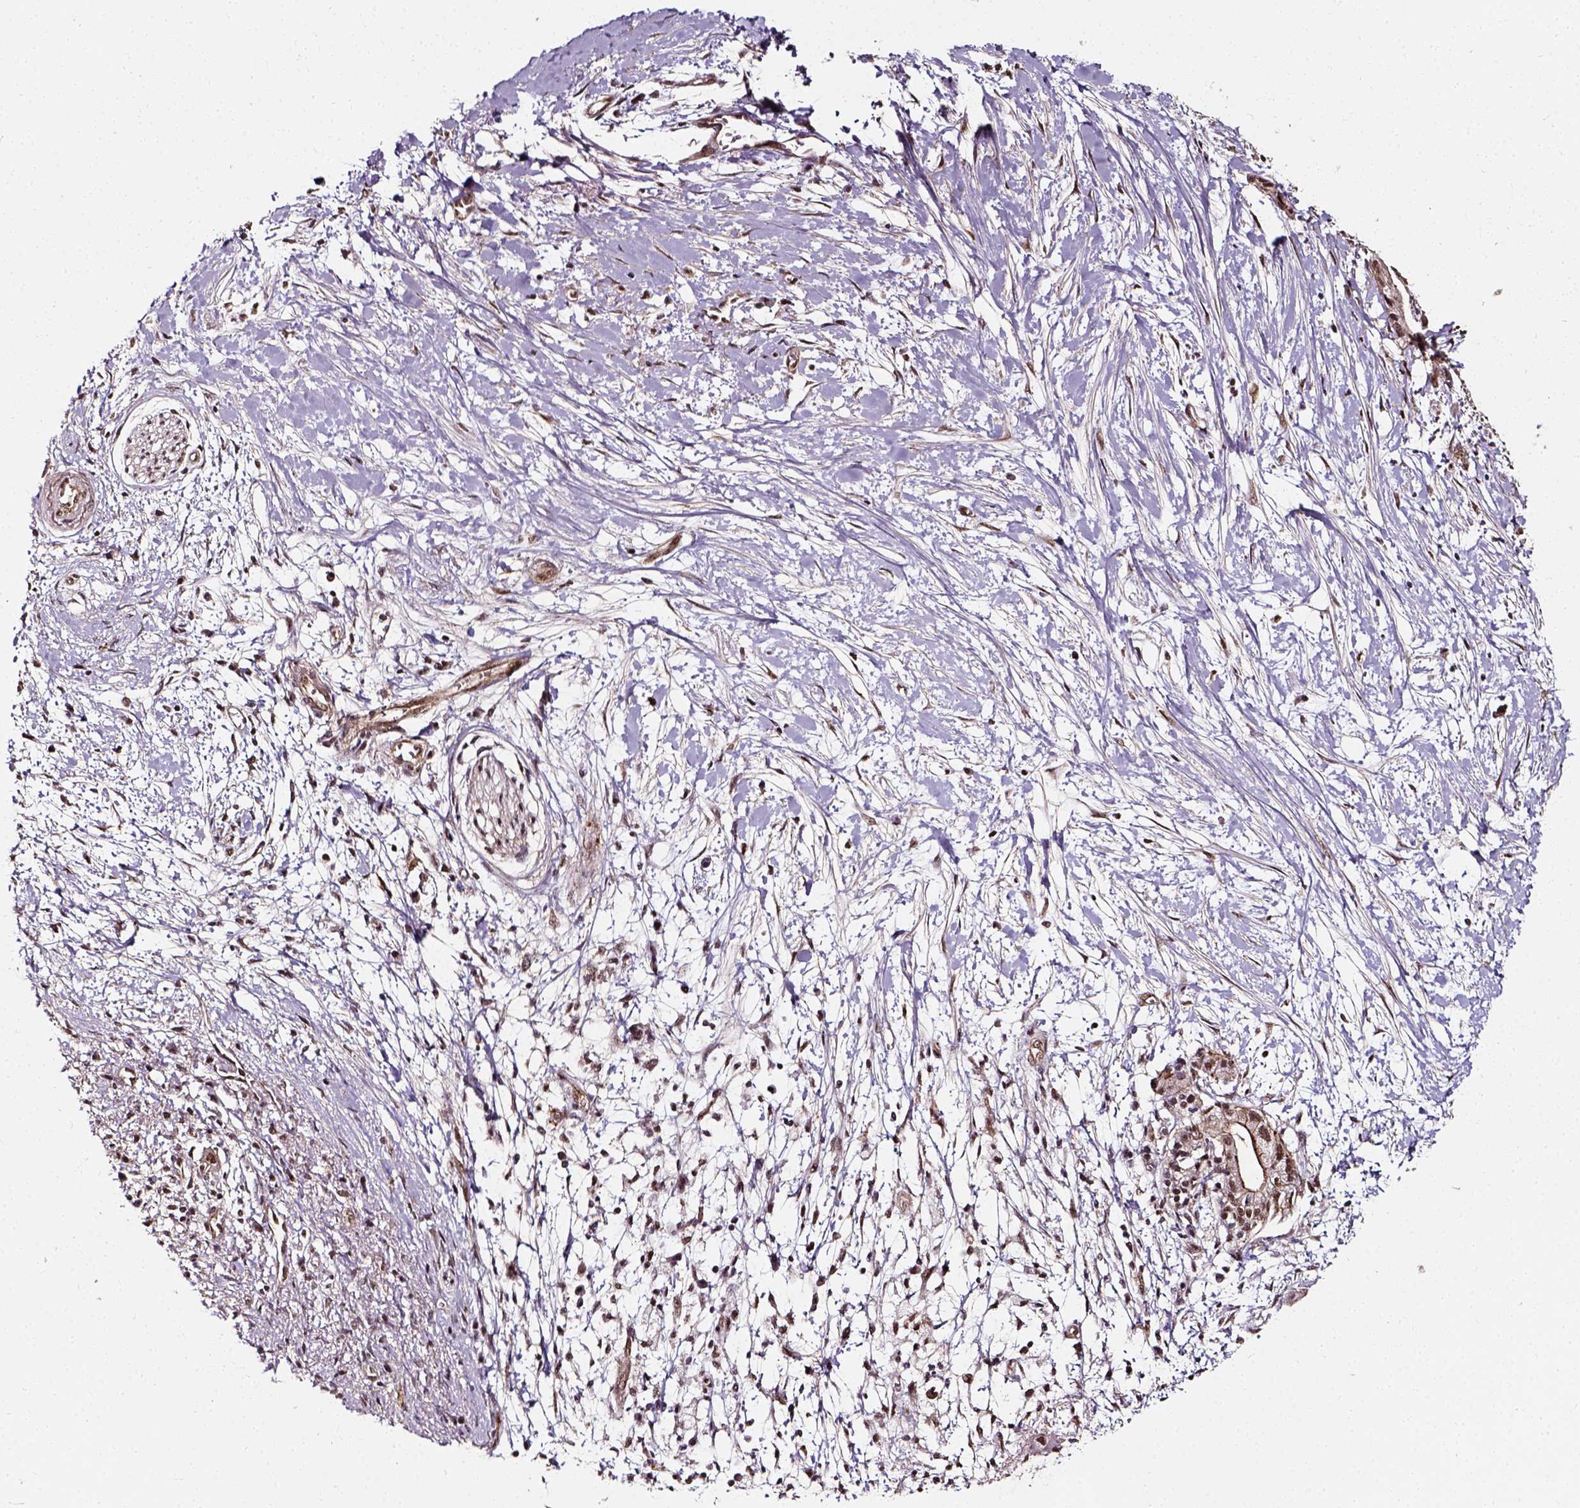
{"staining": {"intensity": "moderate", "quantity": ">75%", "location": "nuclear"}, "tissue": "pancreatic cancer", "cell_type": "Tumor cells", "image_type": "cancer", "snomed": [{"axis": "morphology", "description": "Normal tissue, NOS"}, {"axis": "morphology", "description": "Adenocarcinoma, NOS"}, {"axis": "topography", "description": "Lymph node"}, {"axis": "topography", "description": "Pancreas"}], "caption": "Immunohistochemical staining of human adenocarcinoma (pancreatic) shows medium levels of moderate nuclear protein staining in about >75% of tumor cells.", "gene": "NACC1", "patient": {"sex": "female", "age": 58}}